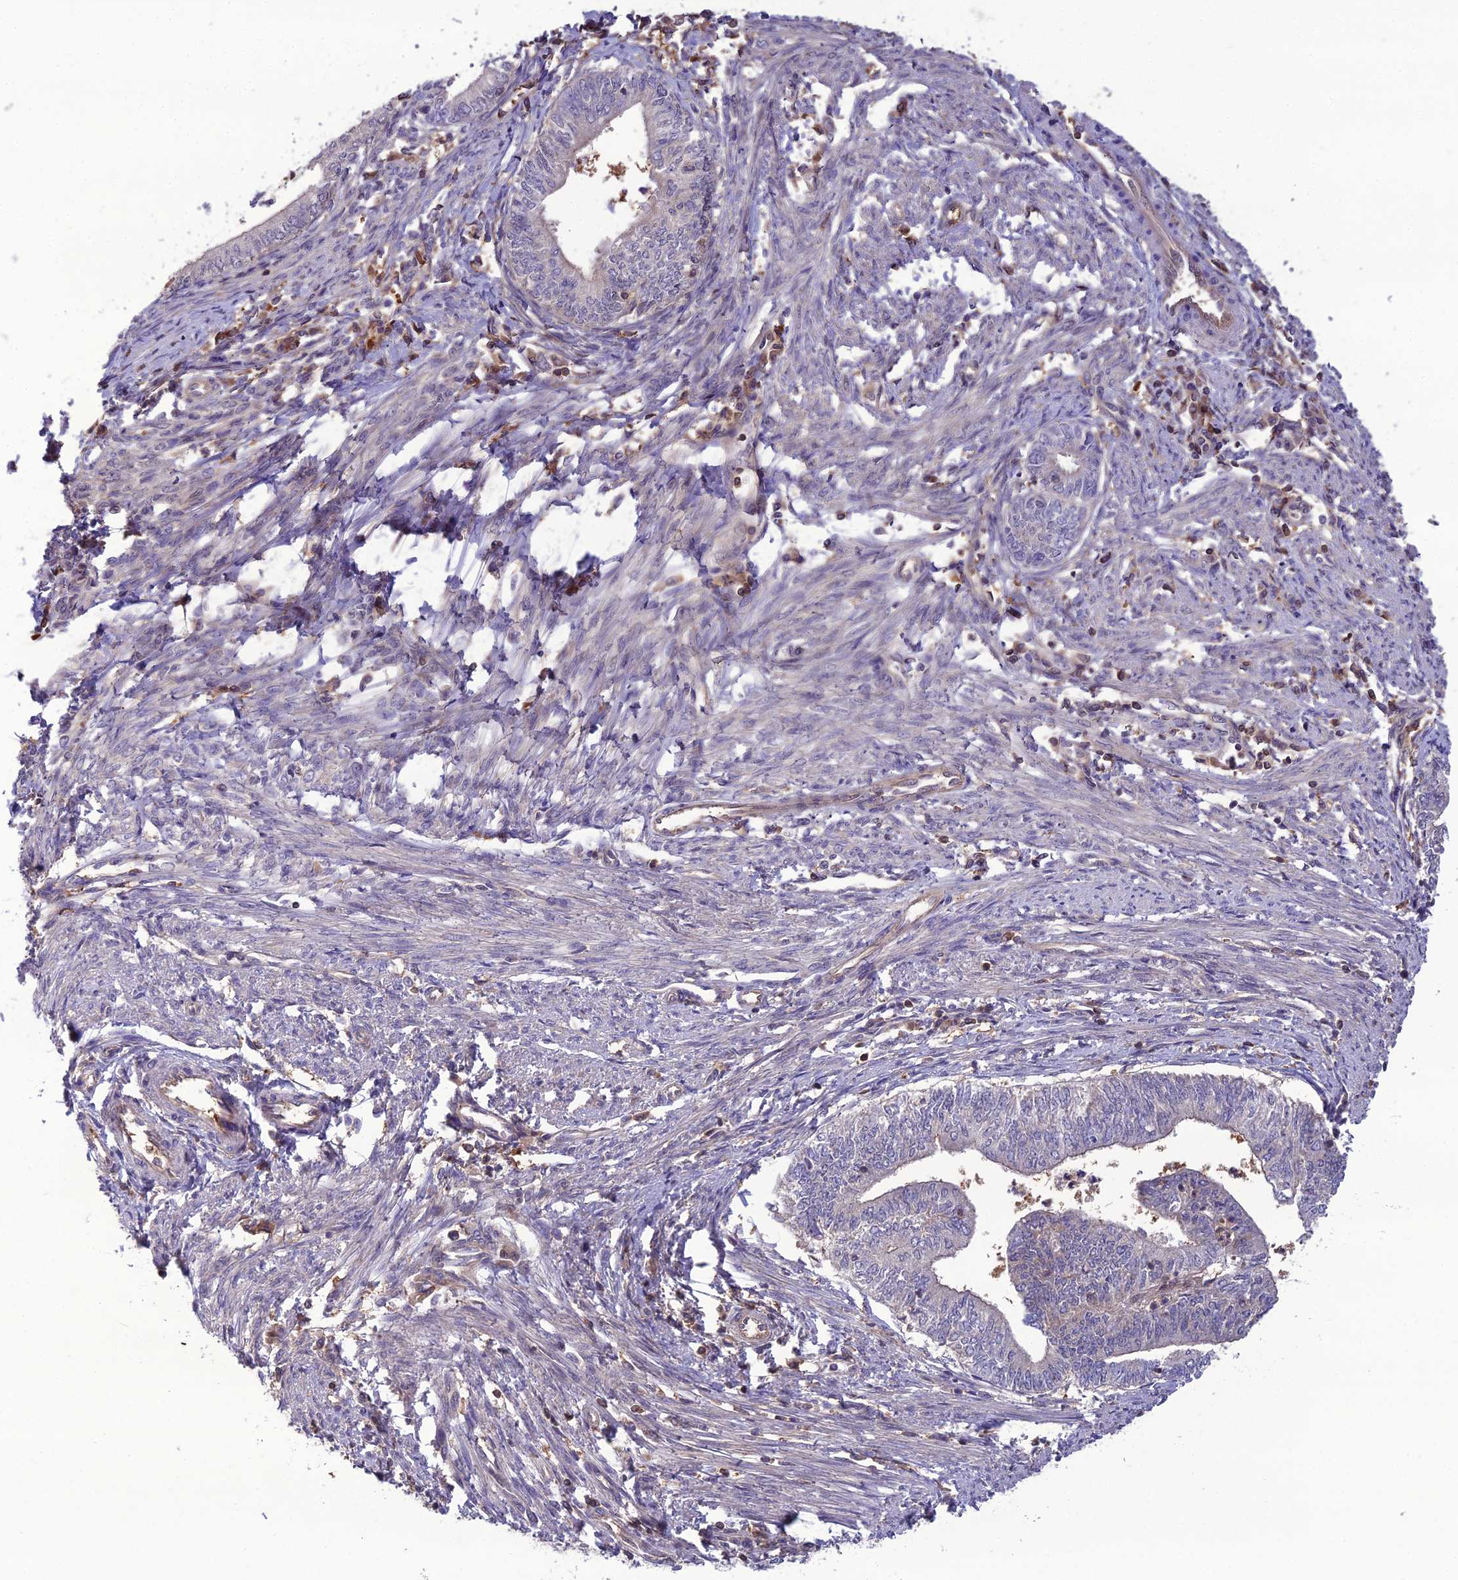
{"staining": {"intensity": "negative", "quantity": "none", "location": "none"}, "tissue": "endometrial cancer", "cell_type": "Tumor cells", "image_type": "cancer", "snomed": [{"axis": "morphology", "description": "Adenocarcinoma, NOS"}, {"axis": "topography", "description": "Endometrium"}], "caption": "This is a photomicrograph of immunohistochemistry staining of endometrial cancer, which shows no positivity in tumor cells. (DAB immunohistochemistry (IHC) visualized using brightfield microscopy, high magnification).", "gene": "GDF6", "patient": {"sex": "female", "age": 66}}